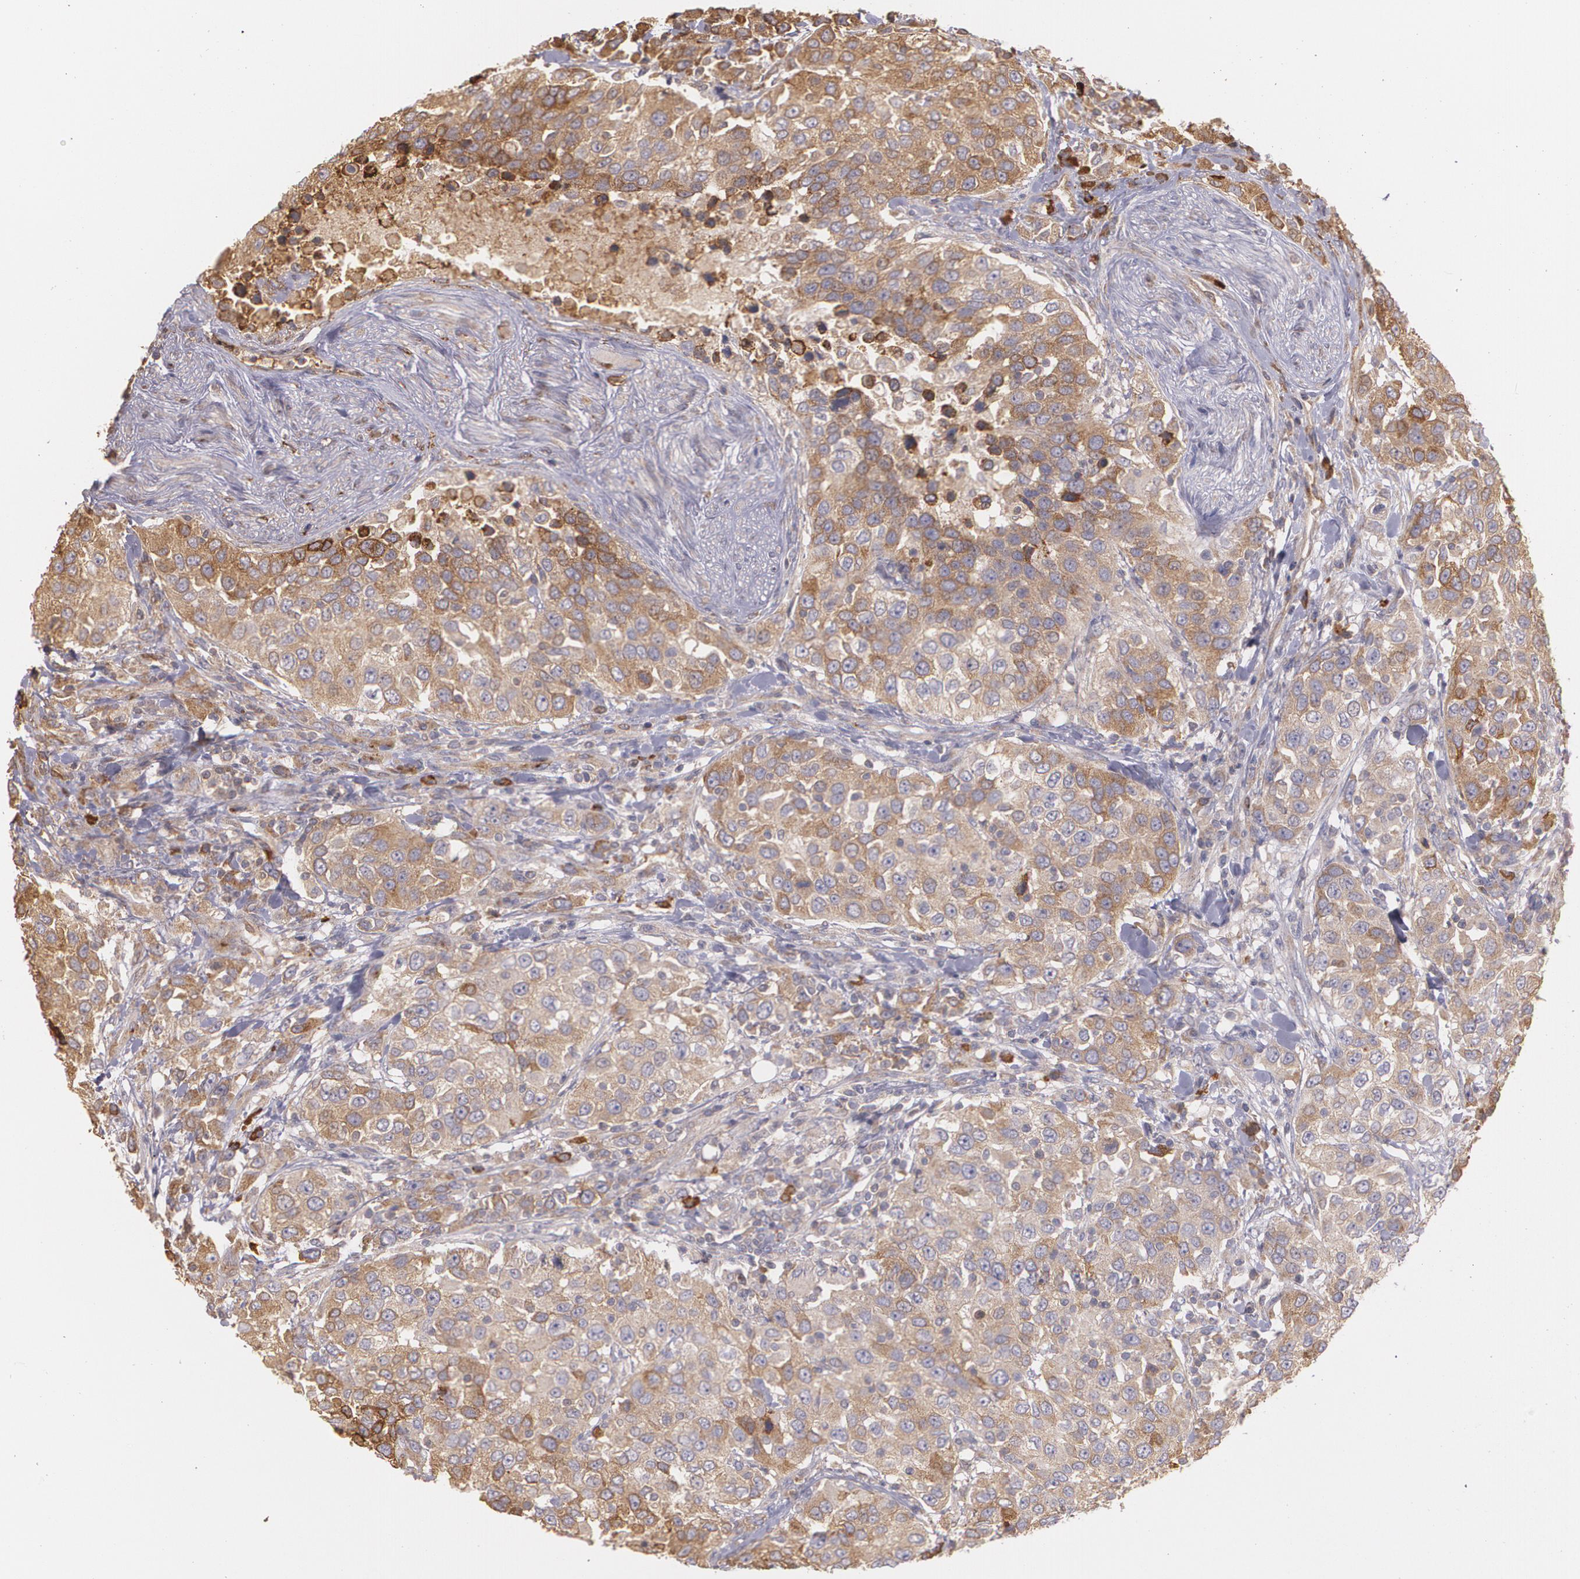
{"staining": {"intensity": "strong", "quantity": ">75%", "location": "cytoplasmic/membranous"}, "tissue": "urothelial cancer", "cell_type": "Tumor cells", "image_type": "cancer", "snomed": [{"axis": "morphology", "description": "Urothelial carcinoma, High grade"}, {"axis": "topography", "description": "Urinary bladder"}], "caption": "Tumor cells demonstrate strong cytoplasmic/membranous expression in approximately >75% of cells in urothelial cancer.", "gene": "ECE1", "patient": {"sex": "female", "age": 80}}